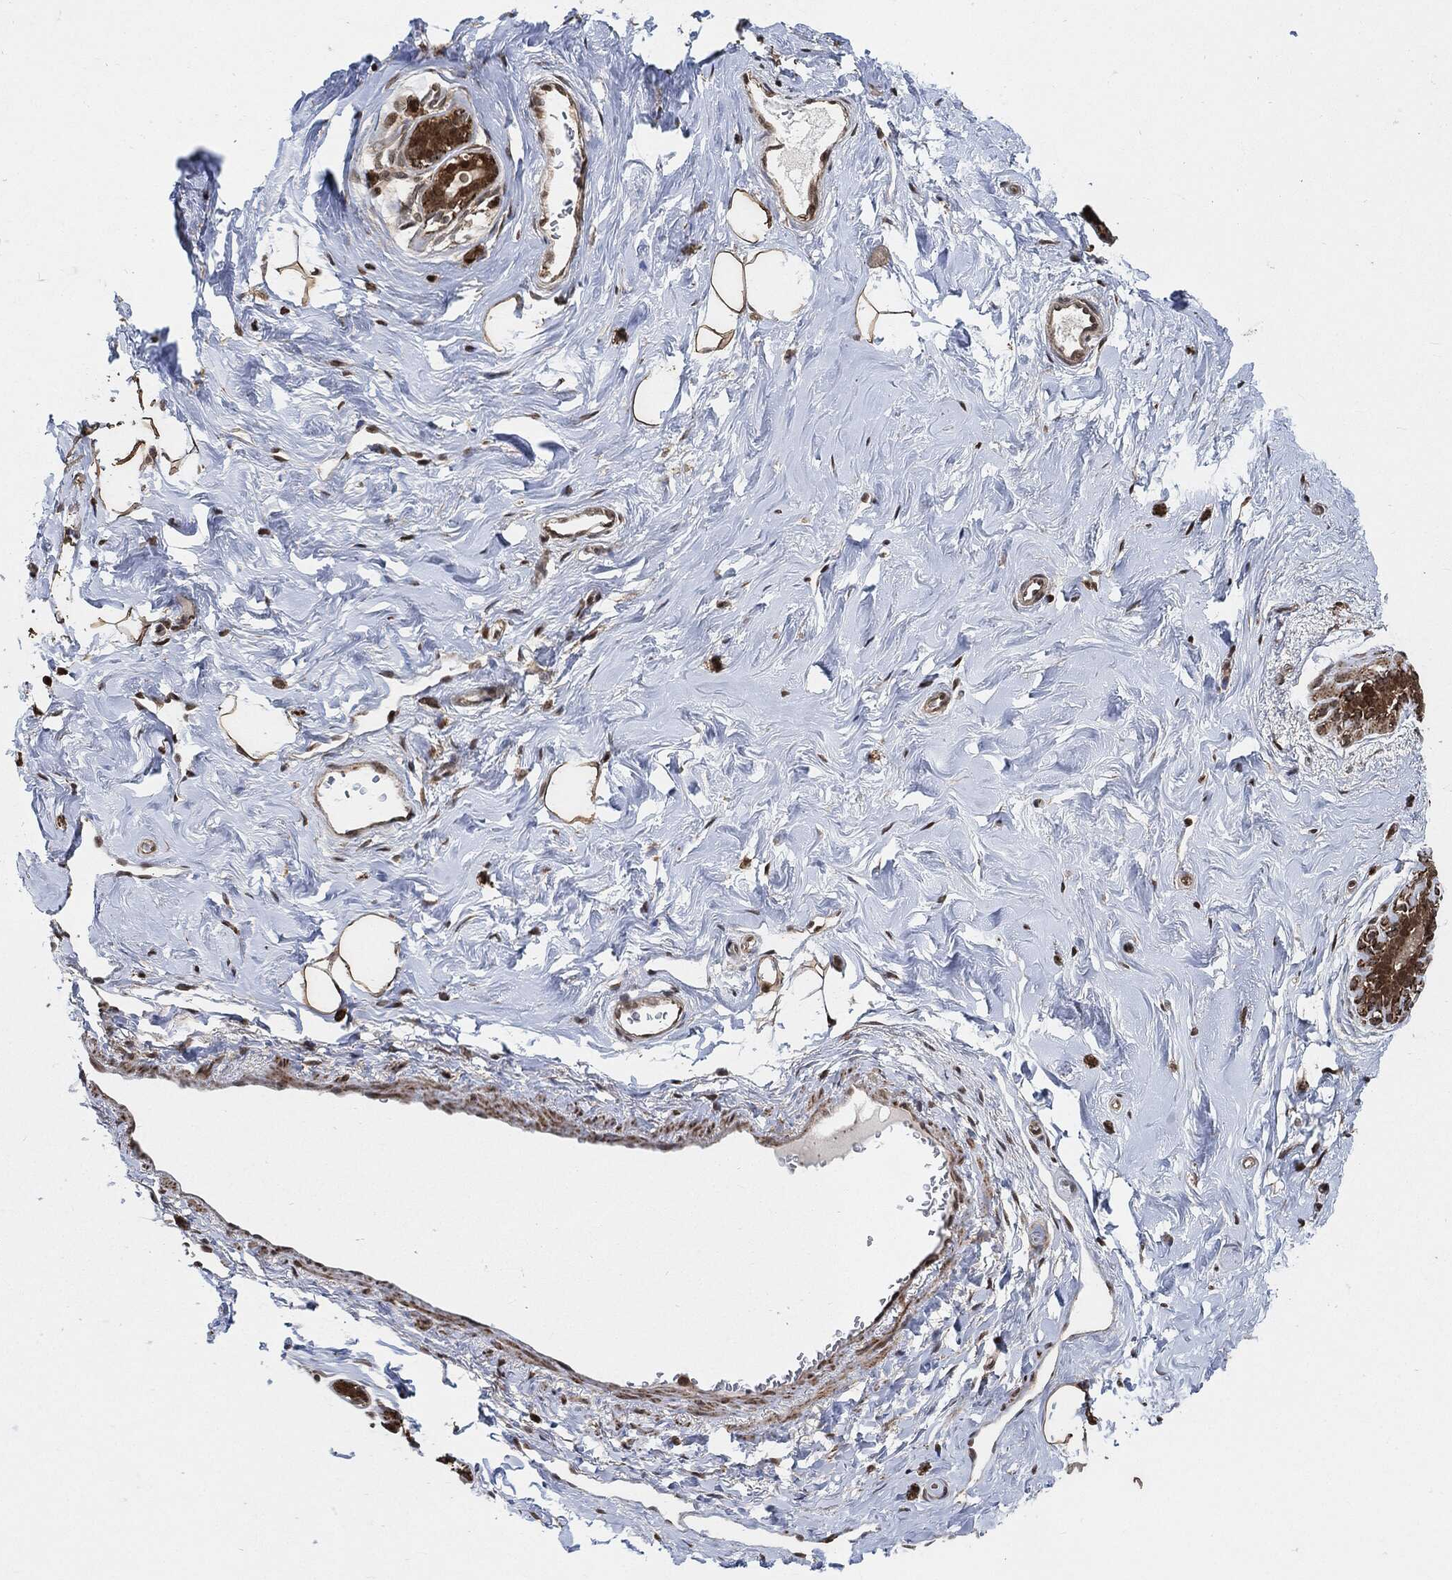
{"staining": {"intensity": "moderate", "quantity": "25%-75%", "location": "cytoplasmic/membranous,nuclear"}, "tissue": "breast", "cell_type": "Adipocytes", "image_type": "normal", "snomed": [{"axis": "morphology", "description": "Normal tissue, NOS"}, {"axis": "topography", "description": "Skin"}, {"axis": "topography", "description": "Breast"}], "caption": "A medium amount of moderate cytoplasmic/membranous,nuclear positivity is present in about 25%-75% of adipocytes in normal breast. Using DAB (3,3'-diaminobenzidine) (brown) and hematoxylin (blue) stains, captured at high magnification using brightfield microscopy.", "gene": "CUTA", "patient": {"sex": "female", "age": 43}}